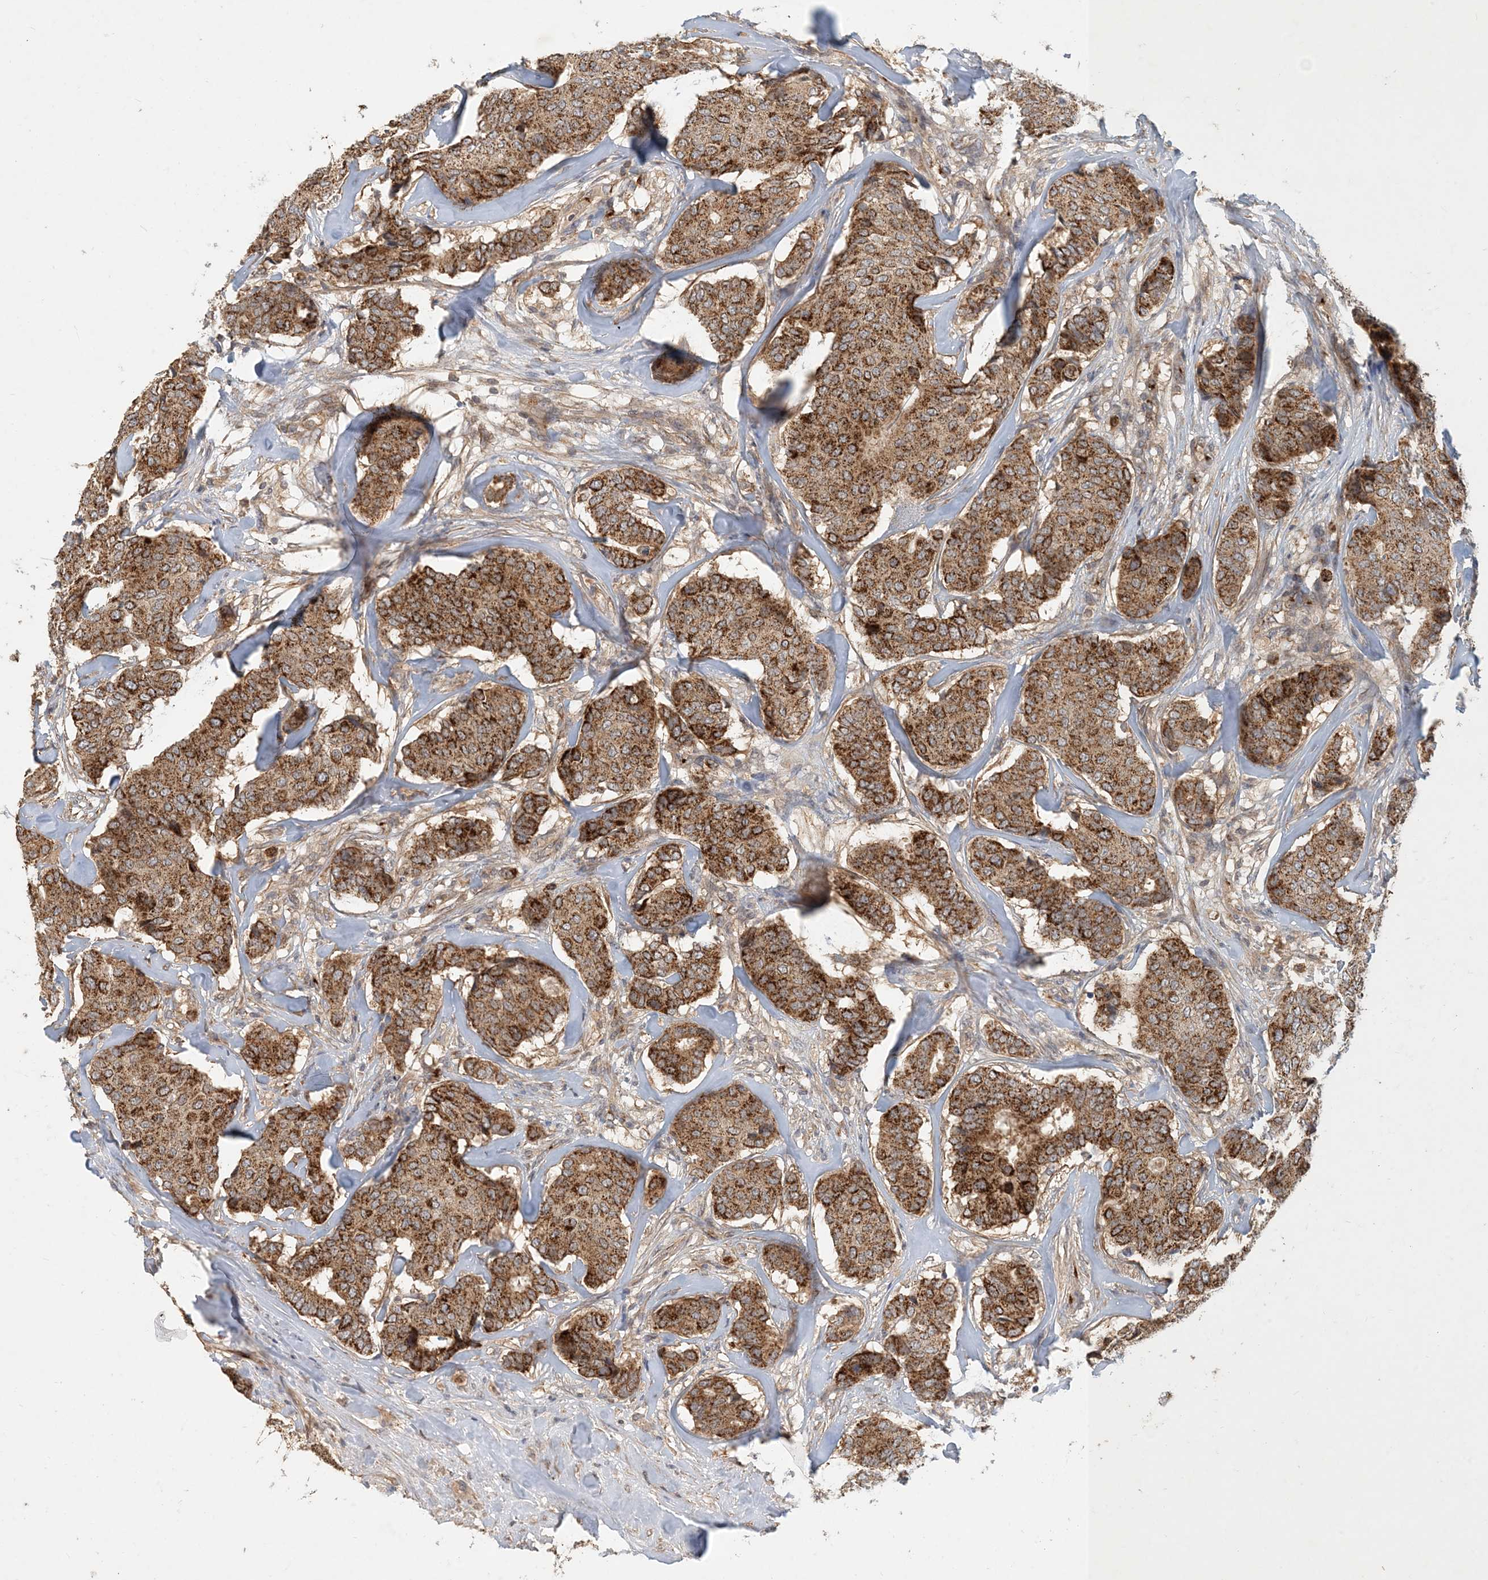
{"staining": {"intensity": "strong", "quantity": ">75%", "location": "cytoplasmic/membranous"}, "tissue": "breast cancer", "cell_type": "Tumor cells", "image_type": "cancer", "snomed": [{"axis": "morphology", "description": "Duct carcinoma"}, {"axis": "topography", "description": "Breast"}], "caption": "Protein analysis of invasive ductal carcinoma (breast) tissue shows strong cytoplasmic/membranous expression in approximately >75% of tumor cells.", "gene": "ZBTB3", "patient": {"sex": "female", "age": 75}}